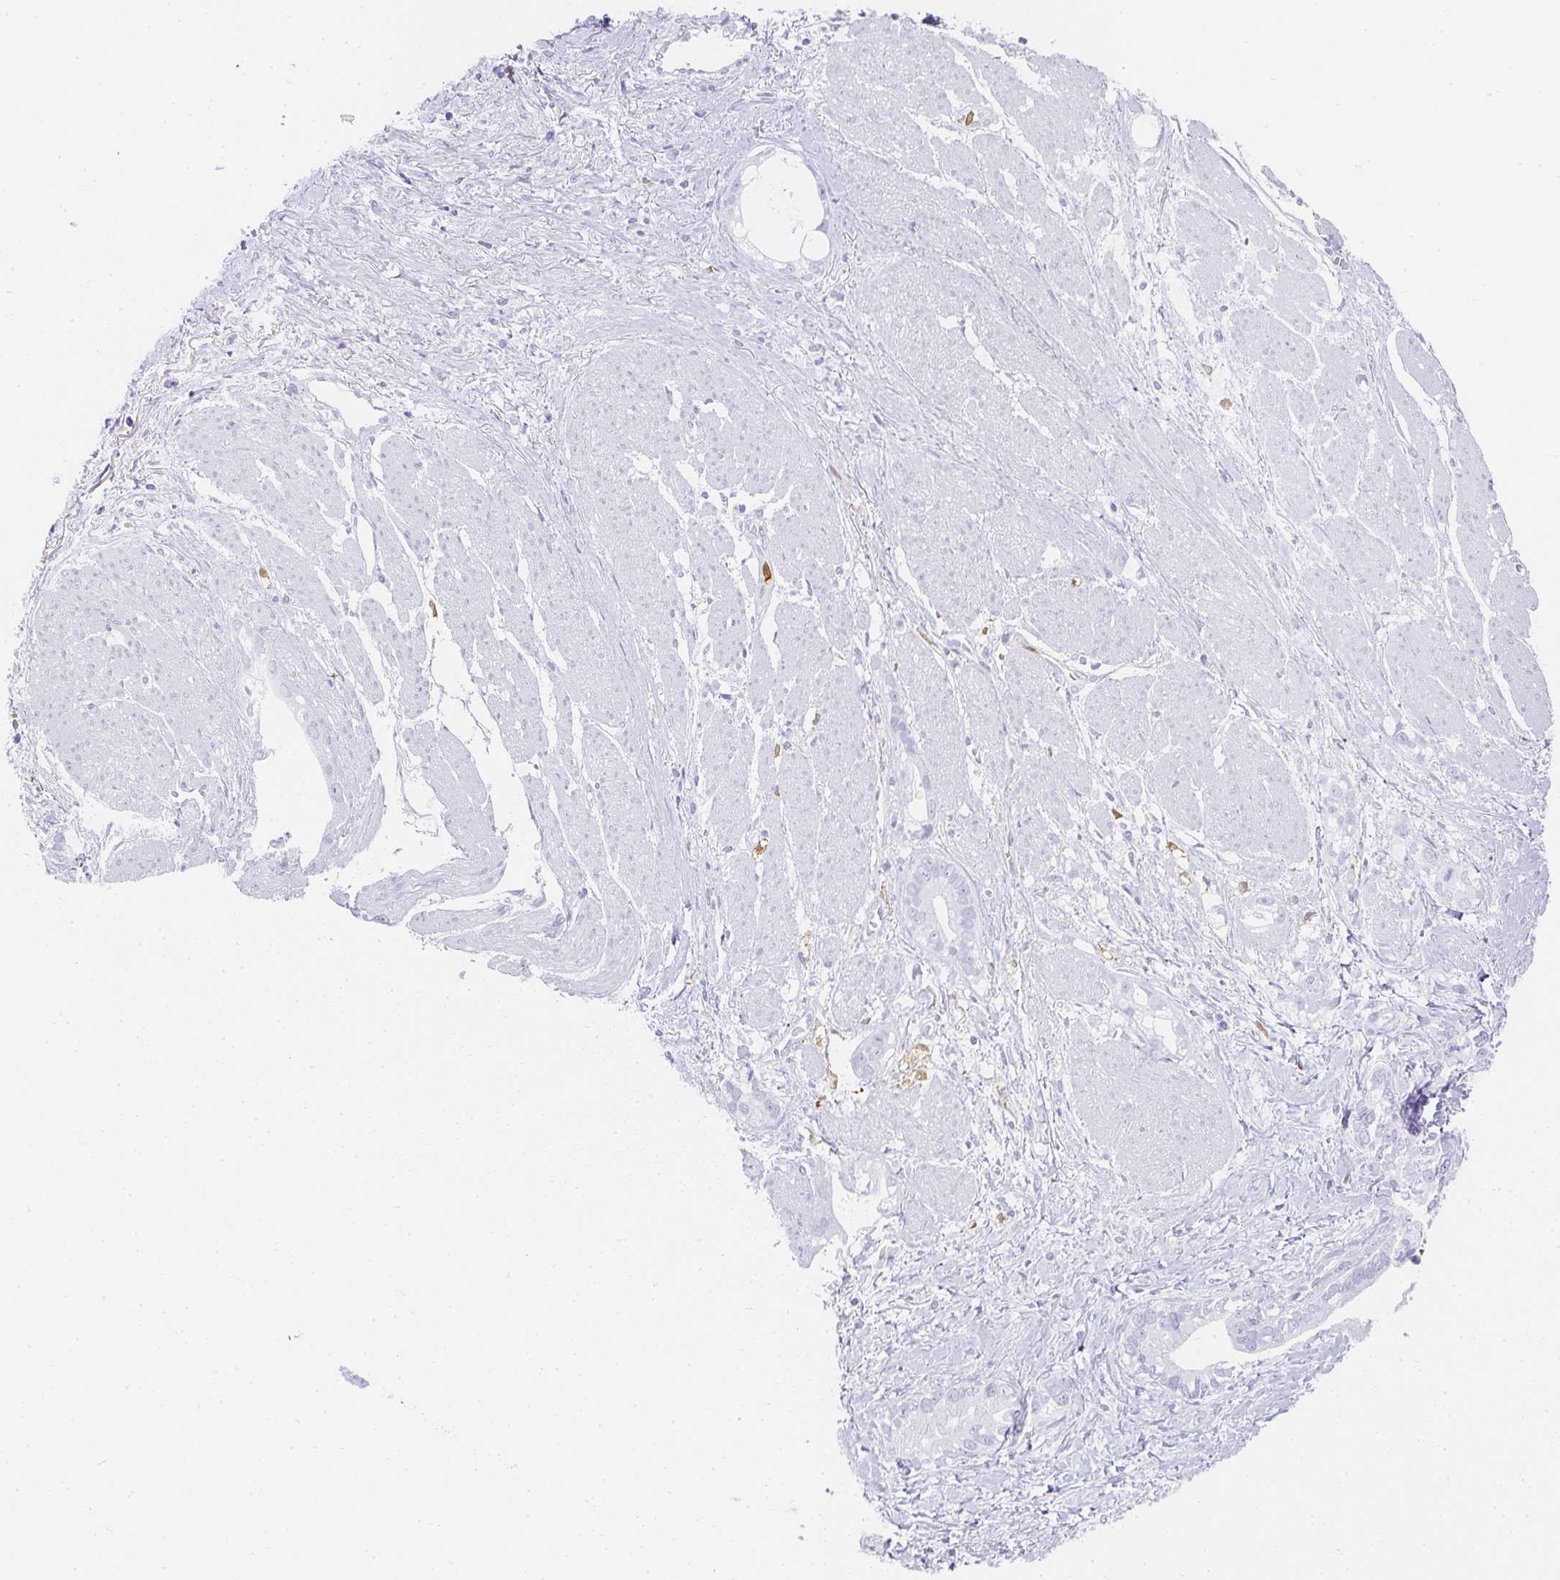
{"staining": {"intensity": "negative", "quantity": "none", "location": "none"}, "tissue": "stomach cancer", "cell_type": "Tumor cells", "image_type": "cancer", "snomed": [{"axis": "morphology", "description": "Adenocarcinoma, NOS"}, {"axis": "topography", "description": "Stomach"}], "caption": "The micrograph exhibits no significant staining in tumor cells of adenocarcinoma (stomach).", "gene": "HK3", "patient": {"sex": "male", "age": 55}}